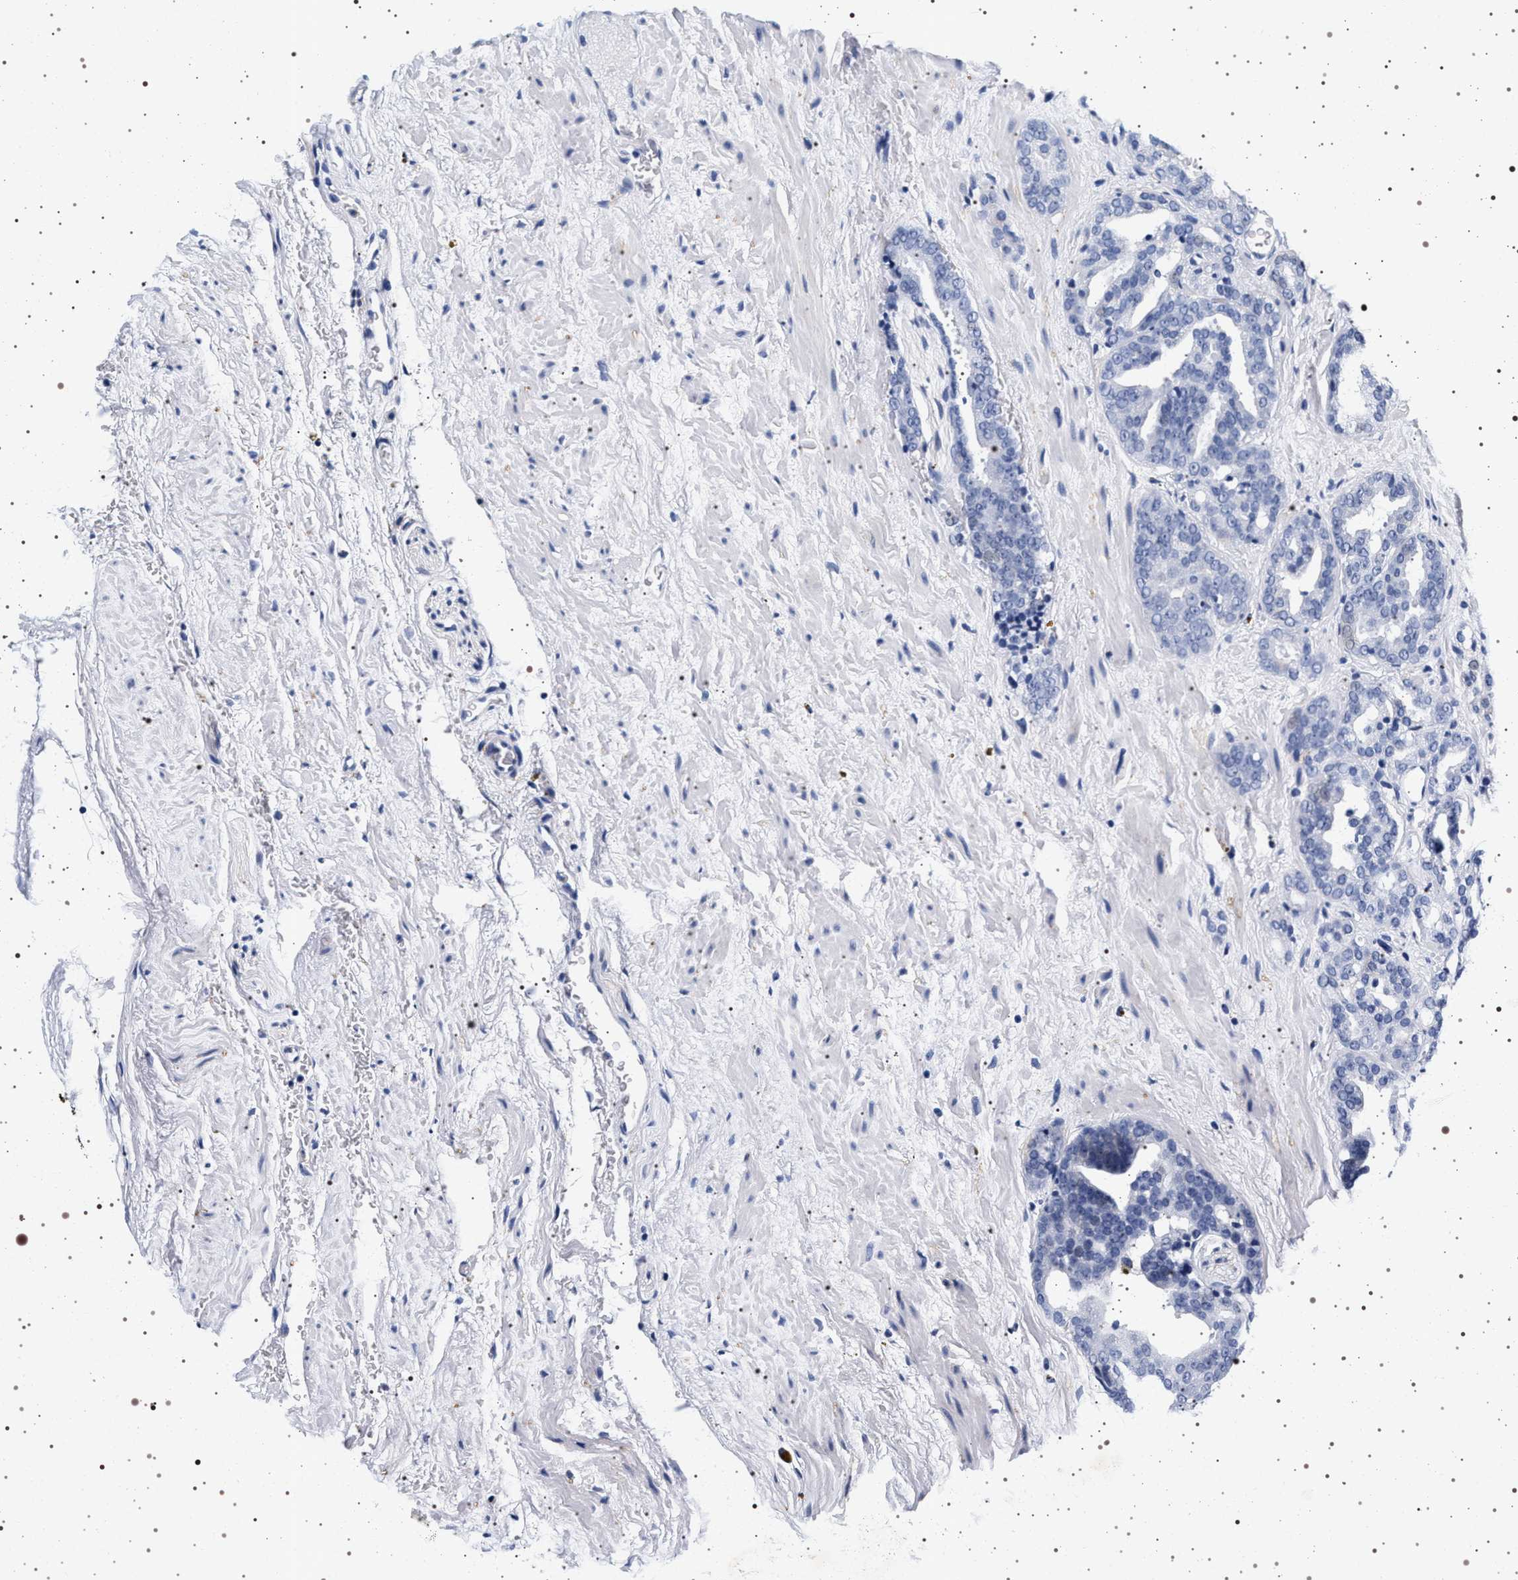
{"staining": {"intensity": "negative", "quantity": "none", "location": "none"}, "tissue": "prostate cancer", "cell_type": "Tumor cells", "image_type": "cancer", "snomed": [{"axis": "morphology", "description": "Adenocarcinoma, Low grade"}, {"axis": "topography", "description": "Prostate"}], "caption": "IHC image of prostate cancer stained for a protein (brown), which reveals no staining in tumor cells. The staining was performed using DAB (3,3'-diaminobenzidine) to visualize the protein expression in brown, while the nuclei were stained in blue with hematoxylin (Magnification: 20x).", "gene": "SYN1", "patient": {"sex": "male", "age": 63}}